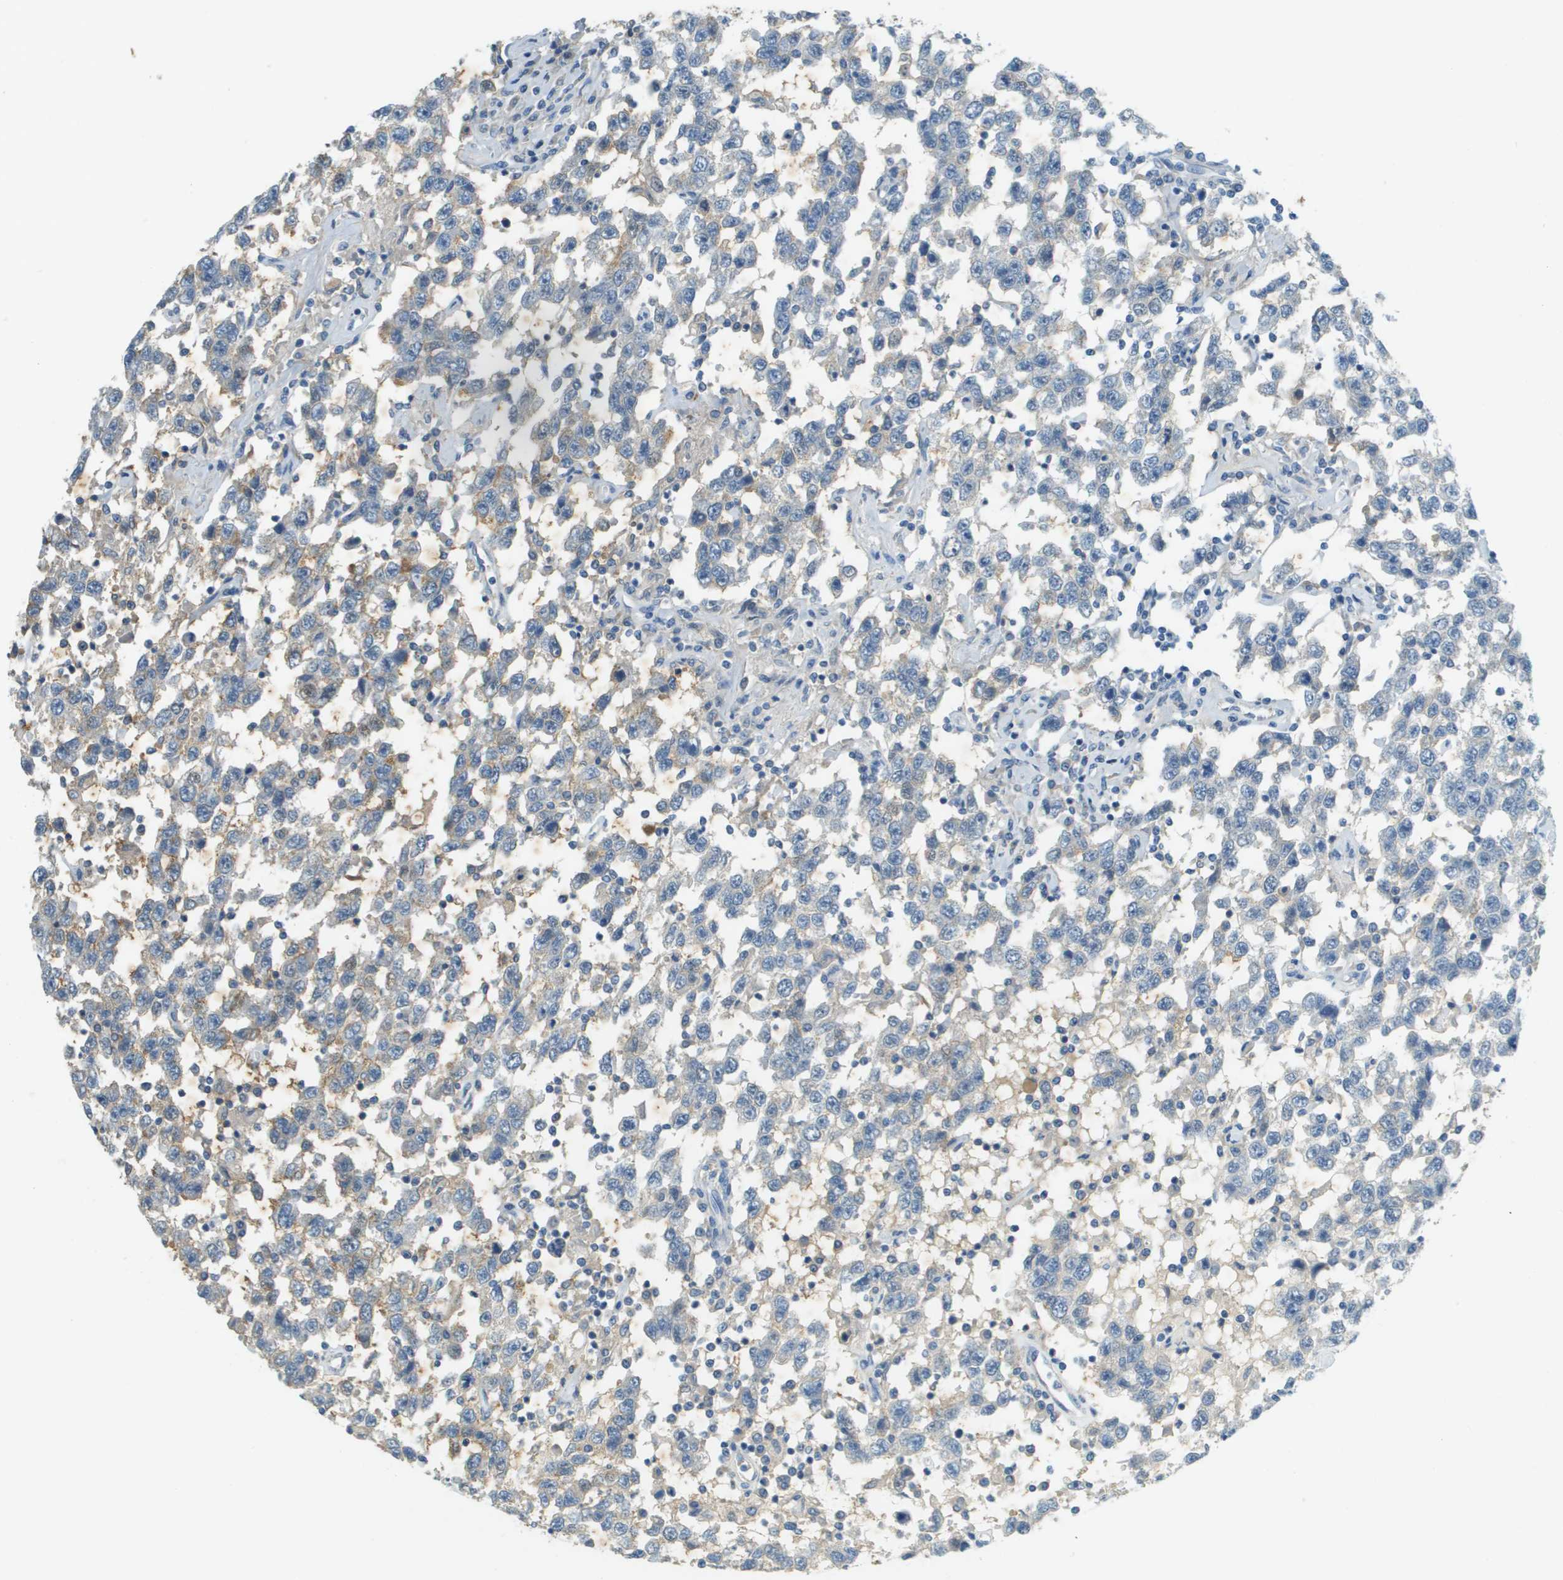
{"staining": {"intensity": "weak", "quantity": "<25%", "location": "cytoplasmic/membranous"}, "tissue": "testis cancer", "cell_type": "Tumor cells", "image_type": "cancer", "snomed": [{"axis": "morphology", "description": "Seminoma, NOS"}, {"axis": "topography", "description": "Testis"}], "caption": "This micrograph is of testis seminoma stained with immunohistochemistry (IHC) to label a protein in brown with the nuclei are counter-stained blue. There is no positivity in tumor cells.", "gene": "DCN", "patient": {"sex": "male", "age": 41}}